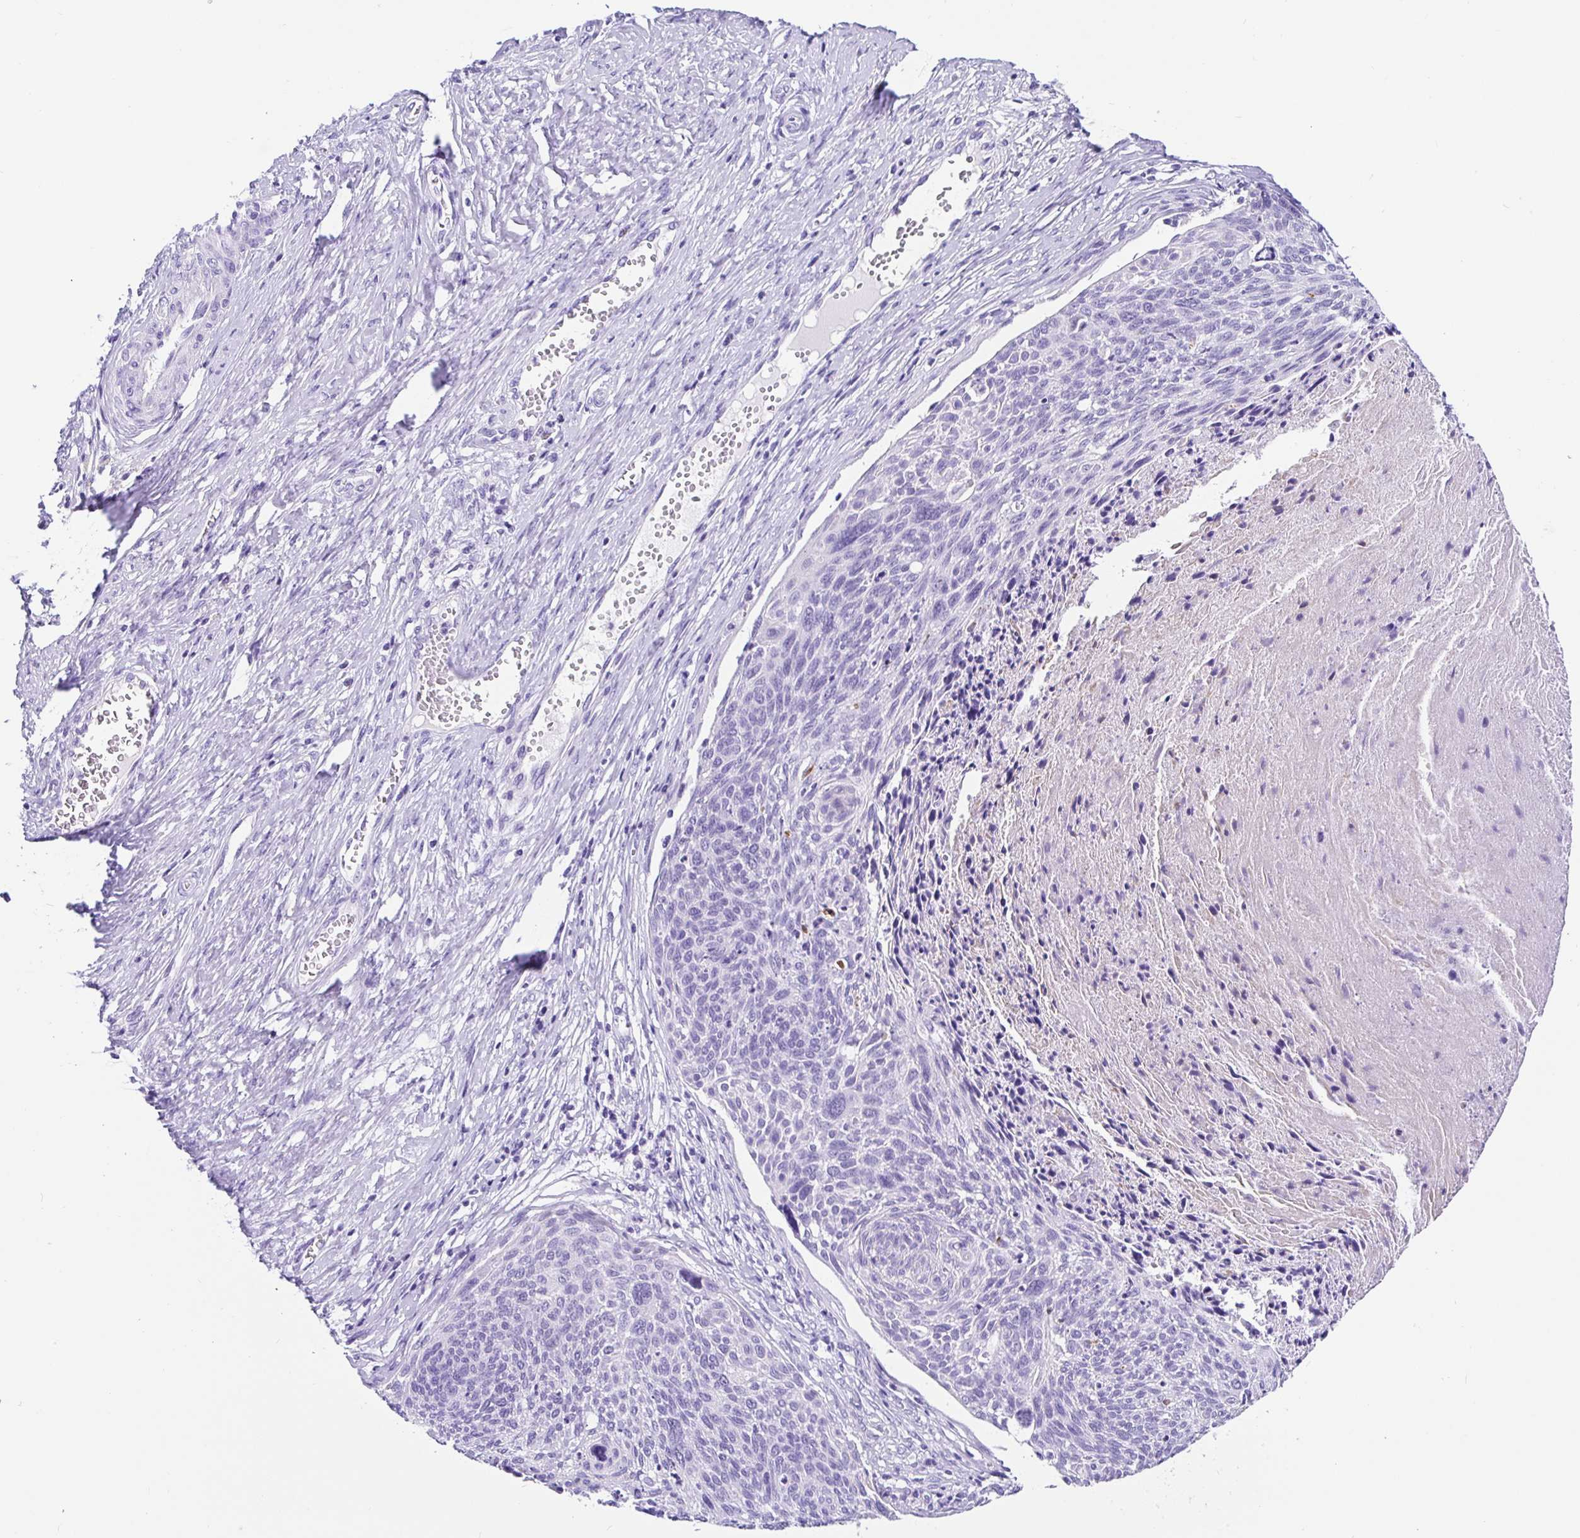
{"staining": {"intensity": "negative", "quantity": "none", "location": "none"}, "tissue": "cervical cancer", "cell_type": "Tumor cells", "image_type": "cancer", "snomed": [{"axis": "morphology", "description": "Squamous cell carcinoma, NOS"}, {"axis": "topography", "description": "Cervix"}], "caption": "The immunohistochemistry (IHC) image has no significant expression in tumor cells of squamous cell carcinoma (cervical) tissue.", "gene": "PRAMEF19", "patient": {"sex": "female", "age": 49}}